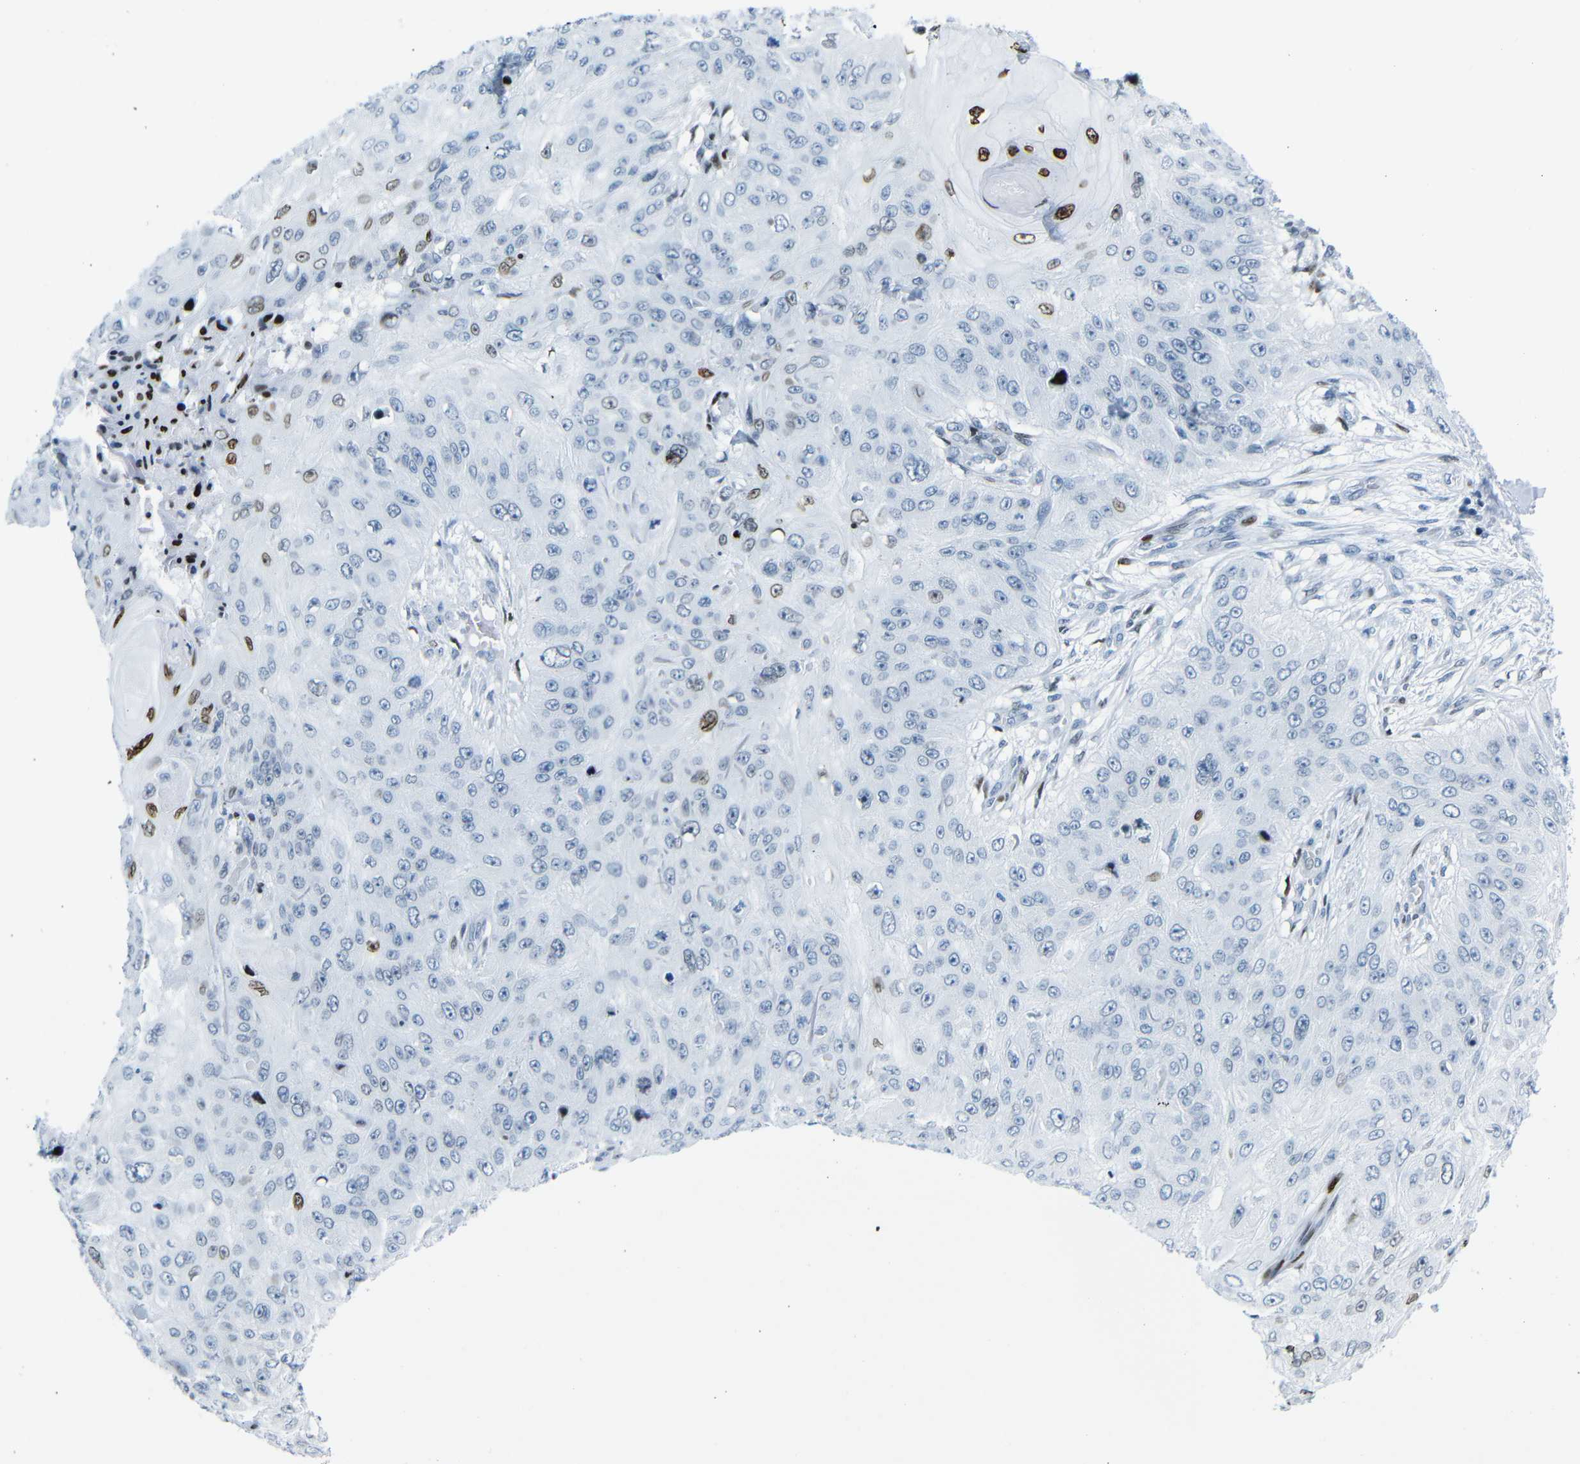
{"staining": {"intensity": "negative", "quantity": "none", "location": "none"}, "tissue": "skin cancer", "cell_type": "Tumor cells", "image_type": "cancer", "snomed": [{"axis": "morphology", "description": "Squamous cell carcinoma, NOS"}, {"axis": "topography", "description": "Skin"}], "caption": "Micrograph shows no significant protein positivity in tumor cells of squamous cell carcinoma (skin). Brightfield microscopy of immunohistochemistry (IHC) stained with DAB (brown) and hematoxylin (blue), captured at high magnification.", "gene": "NPIPB15", "patient": {"sex": "female", "age": 80}}